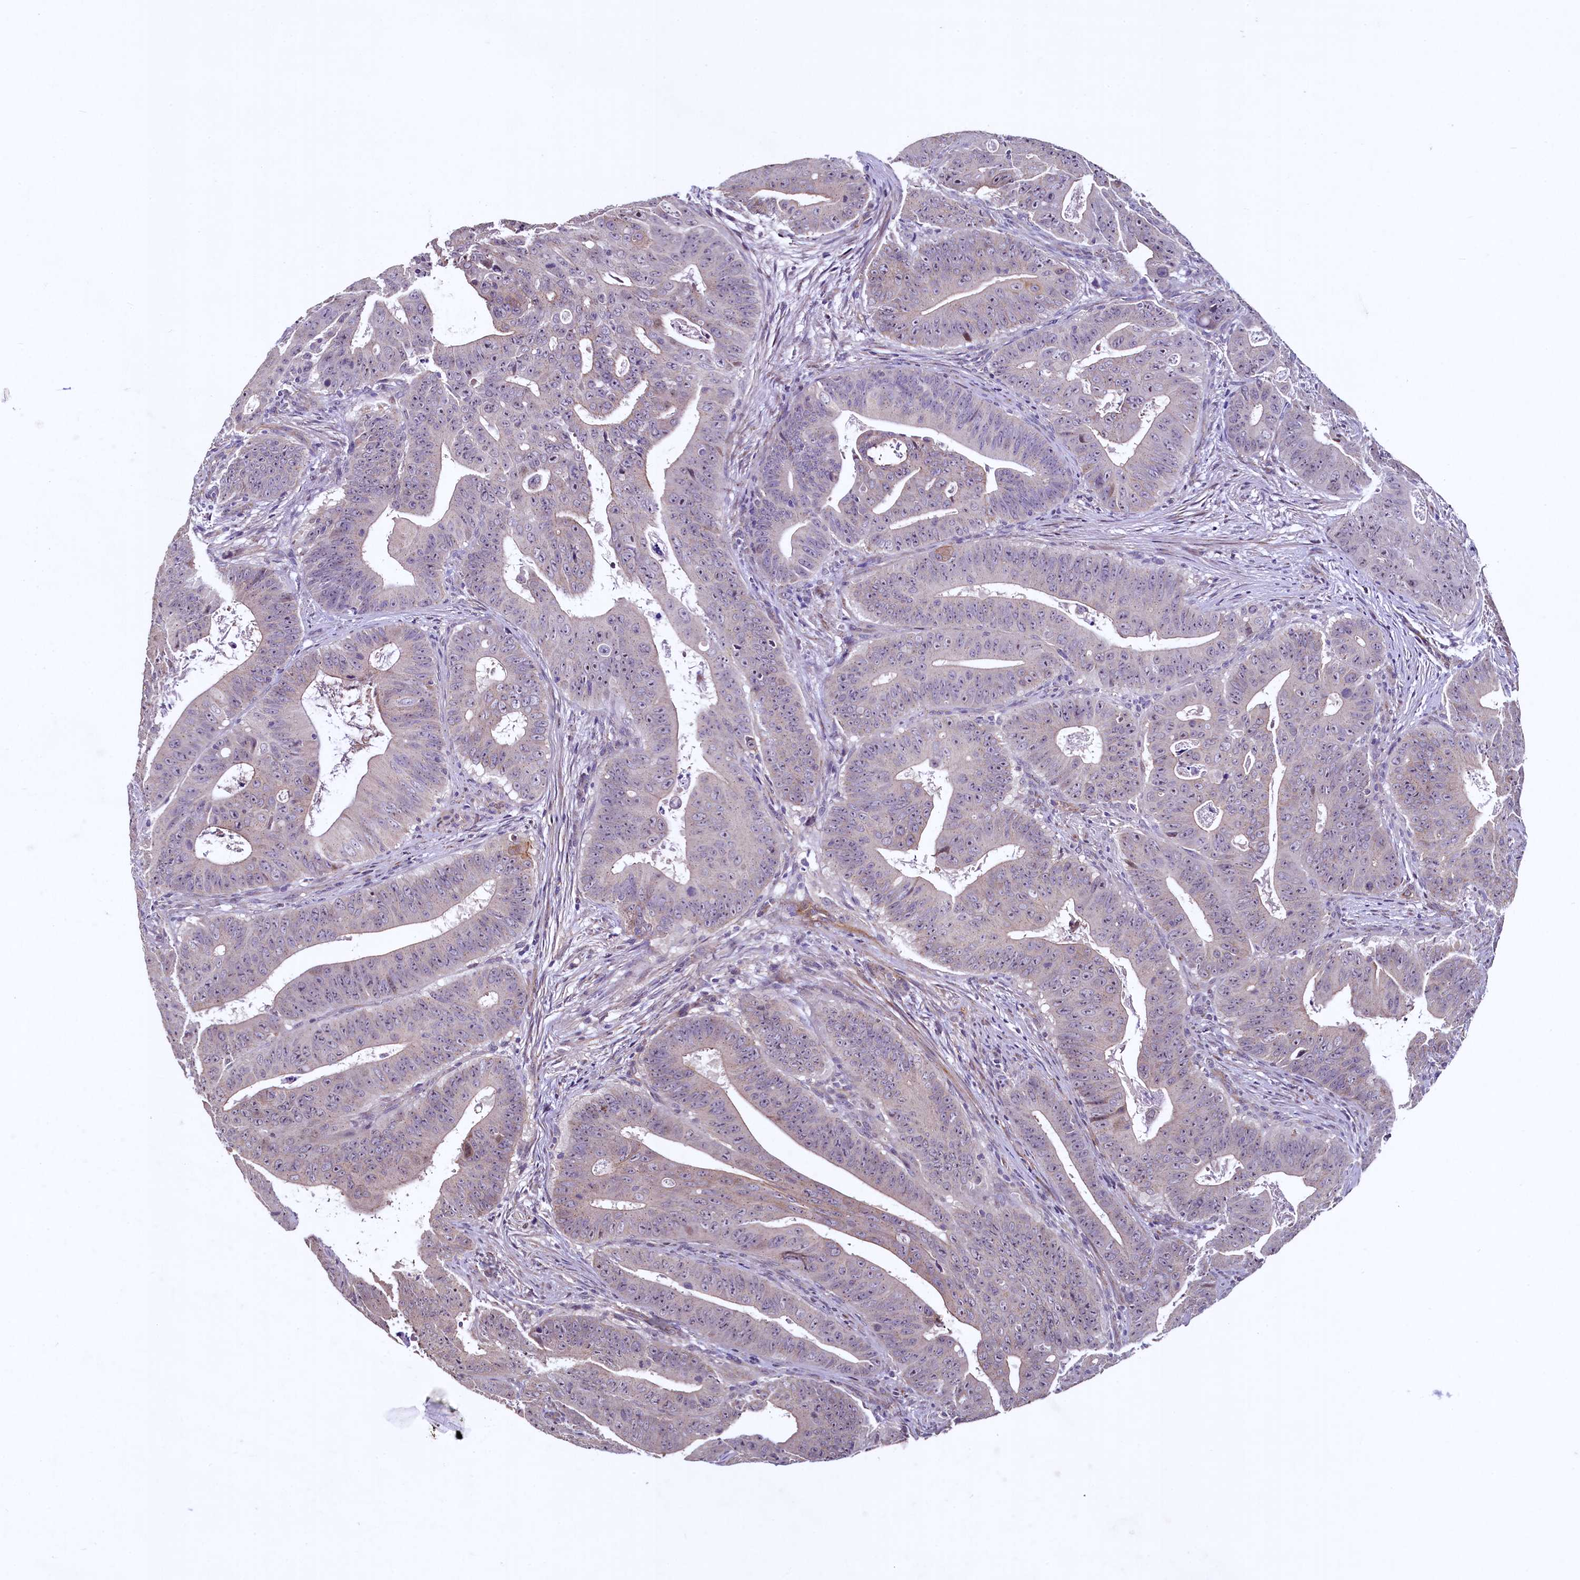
{"staining": {"intensity": "negative", "quantity": "none", "location": "none"}, "tissue": "colorectal cancer", "cell_type": "Tumor cells", "image_type": "cancer", "snomed": [{"axis": "morphology", "description": "Adenocarcinoma, NOS"}, {"axis": "topography", "description": "Rectum"}], "caption": "The histopathology image displays no significant staining in tumor cells of colorectal cancer.", "gene": "PALM", "patient": {"sex": "female", "age": 75}}